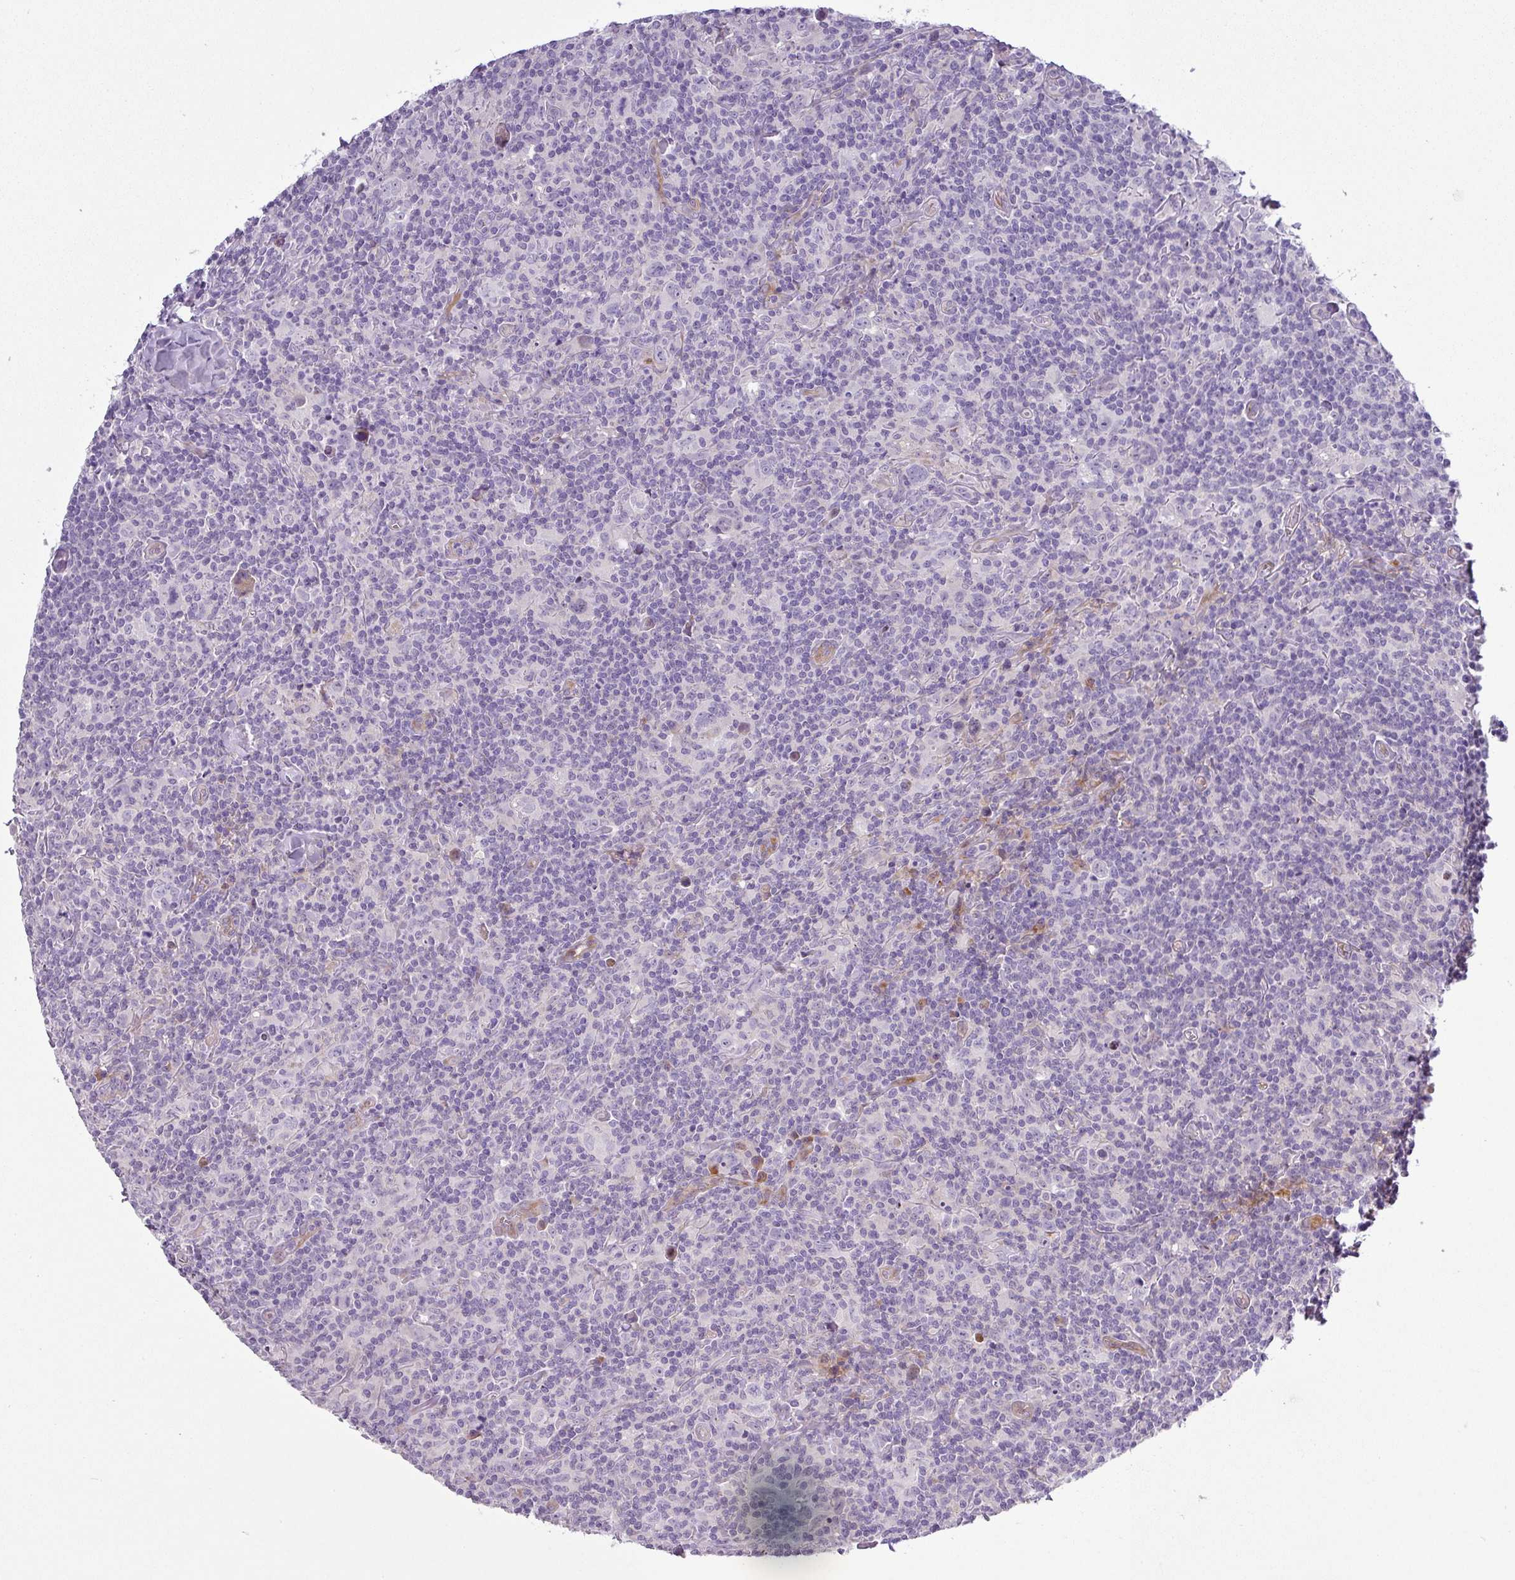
{"staining": {"intensity": "negative", "quantity": "none", "location": "none"}, "tissue": "lymphoma", "cell_type": "Tumor cells", "image_type": "cancer", "snomed": [{"axis": "morphology", "description": "Hodgkin's disease, NOS"}, {"axis": "topography", "description": "Lymph node"}], "caption": "A high-resolution histopathology image shows immunohistochemistry (IHC) staining of lymphoma, which demonstrates no significant staining in tumor cells.", "gene": "ATP6V1F", "patient": {"sex": "female", "age": 18}}